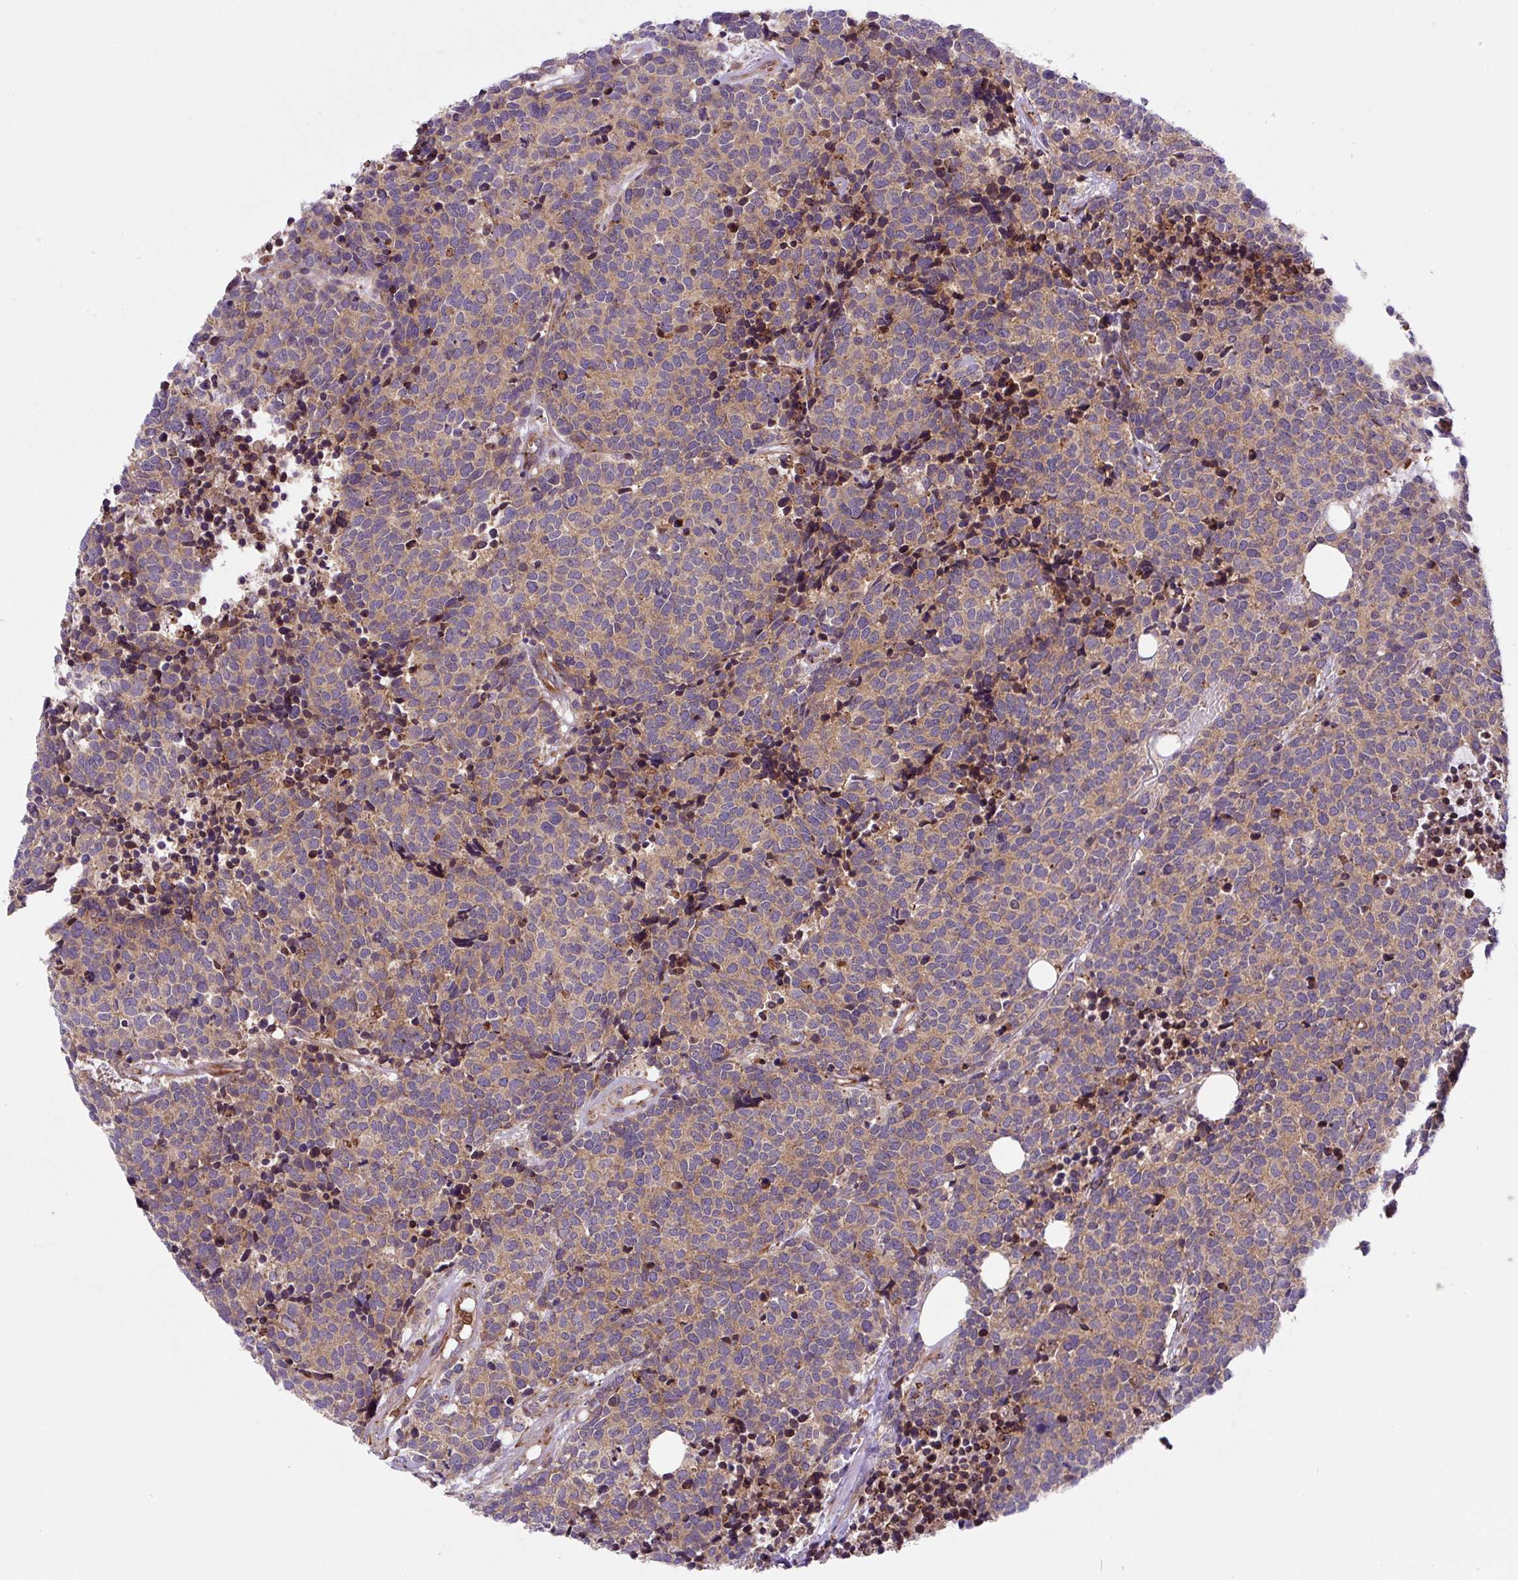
{"staining": {"intensity": "weak", "quantity": ">75%", "location": "cytoplasmic/membranous"}, "tissue": "carcinoid", "cell_type": "Tumor cells", "image_type": "cancer", "snomed": [{"axis": "morphology", "description": "Carcinoid, malignant, NOS"}, {"axis": "topography", "description": "Skin"}], "caption": "Carcinoid stained with a brown dye reveals weak cytoplasmic/membranous positive expression in approximately >75% of tumor cells.", "gene": "APOBEC3D", "patient": {"sex": "female", "age": 79}}